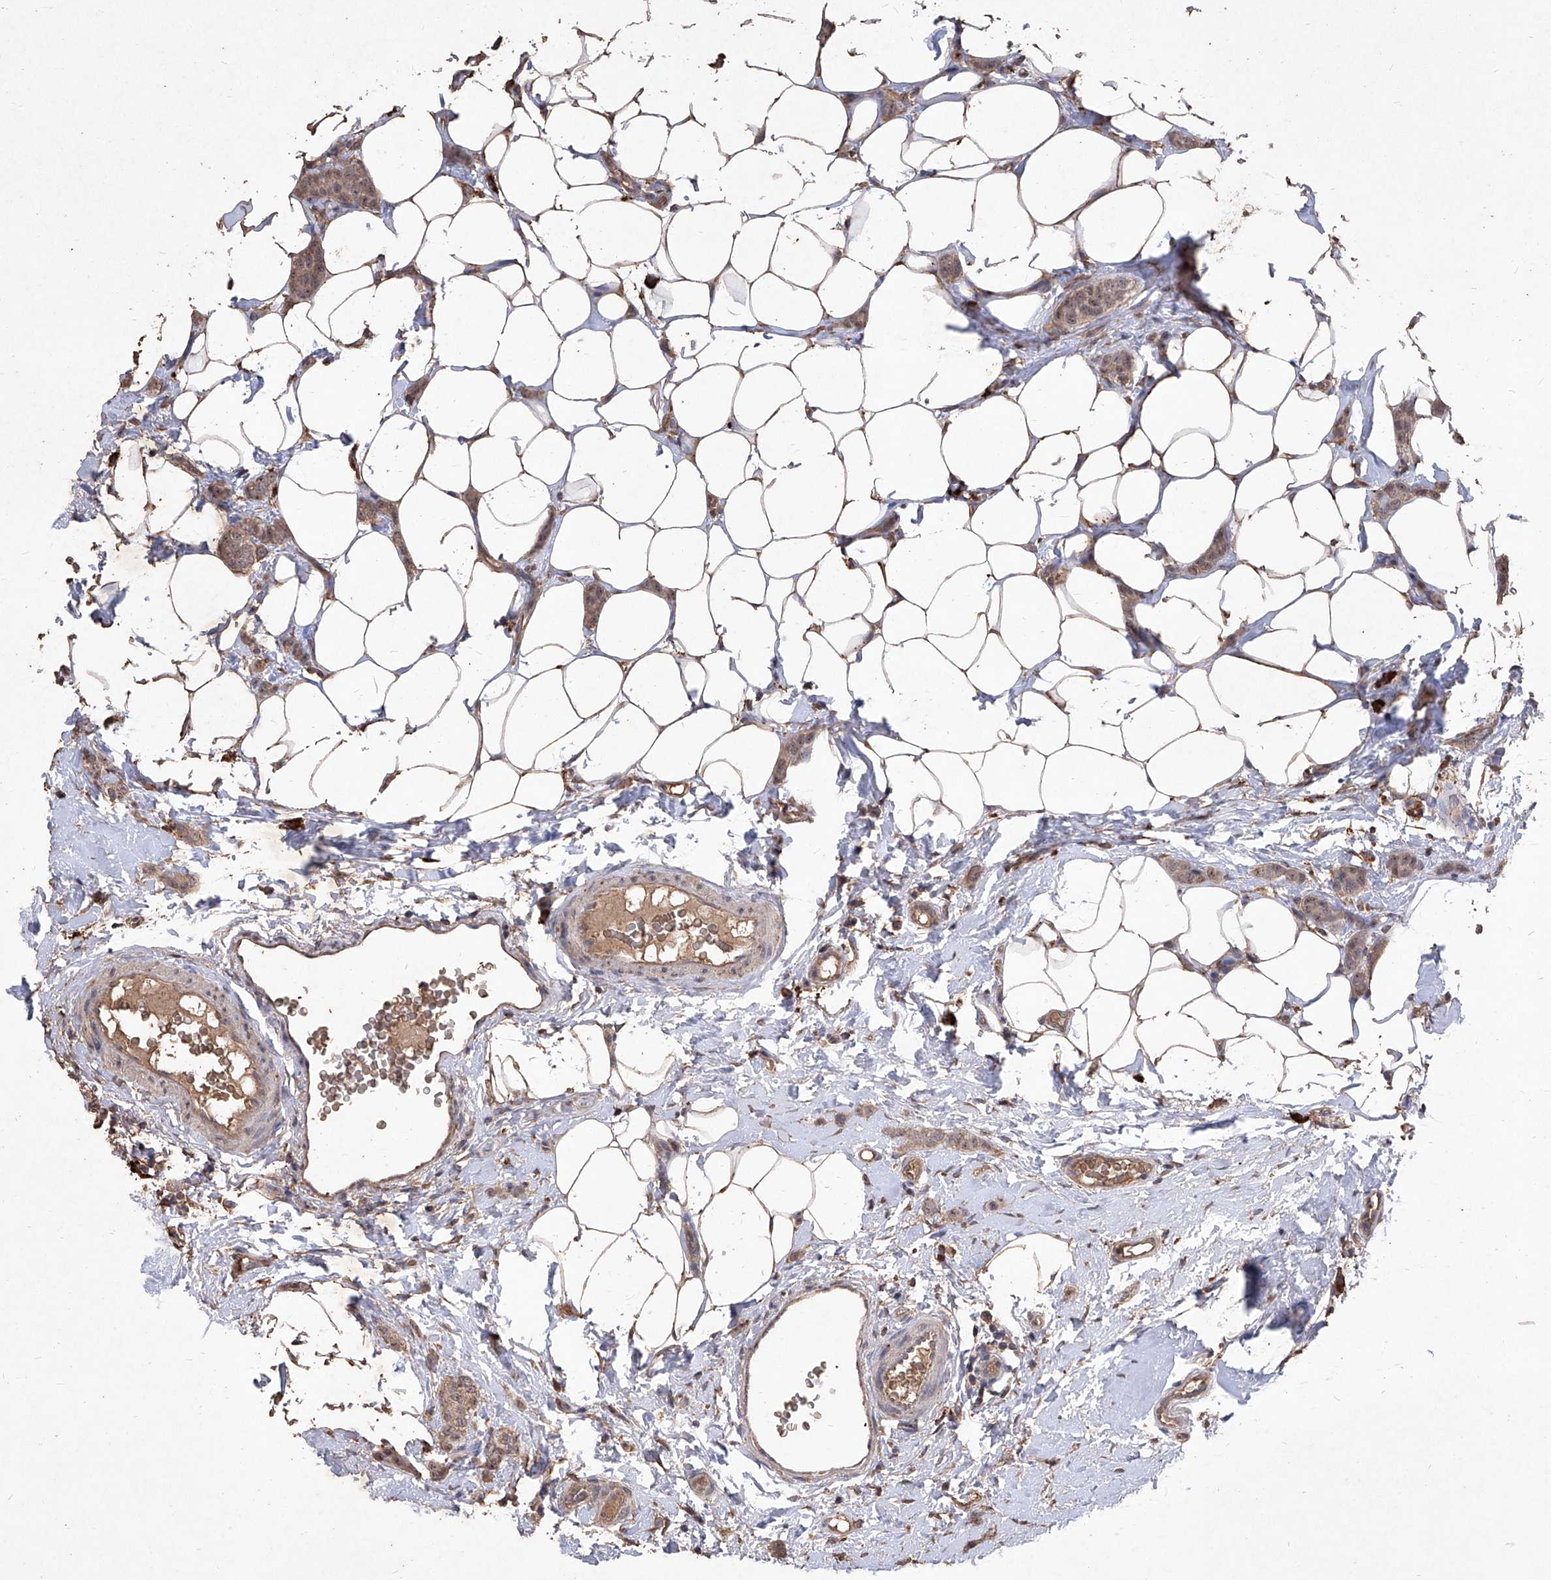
{"staining": {"intensity": "weak", "quantity": ">75%", "location": "cytoplasmic/membranous,nuclear"}, "tissue": "breast cancer", "cell_type": "Tumor cells", "image_type": "cancer", "snomed": [{"axis": "morphology", "description": "Lobular carcinoma"}, {"axis": "topography", "description": "Skin"}, {"axis": "topography", "description": "Breast"}], "caption": "Weak cytoplasmic/membranous and nuclear protein positivity is identified in about >75% of tumor cells in breast cancer (lobular carcinoma).", "gene": "EML1", "patient": {"sex": "female", "age": 46}}